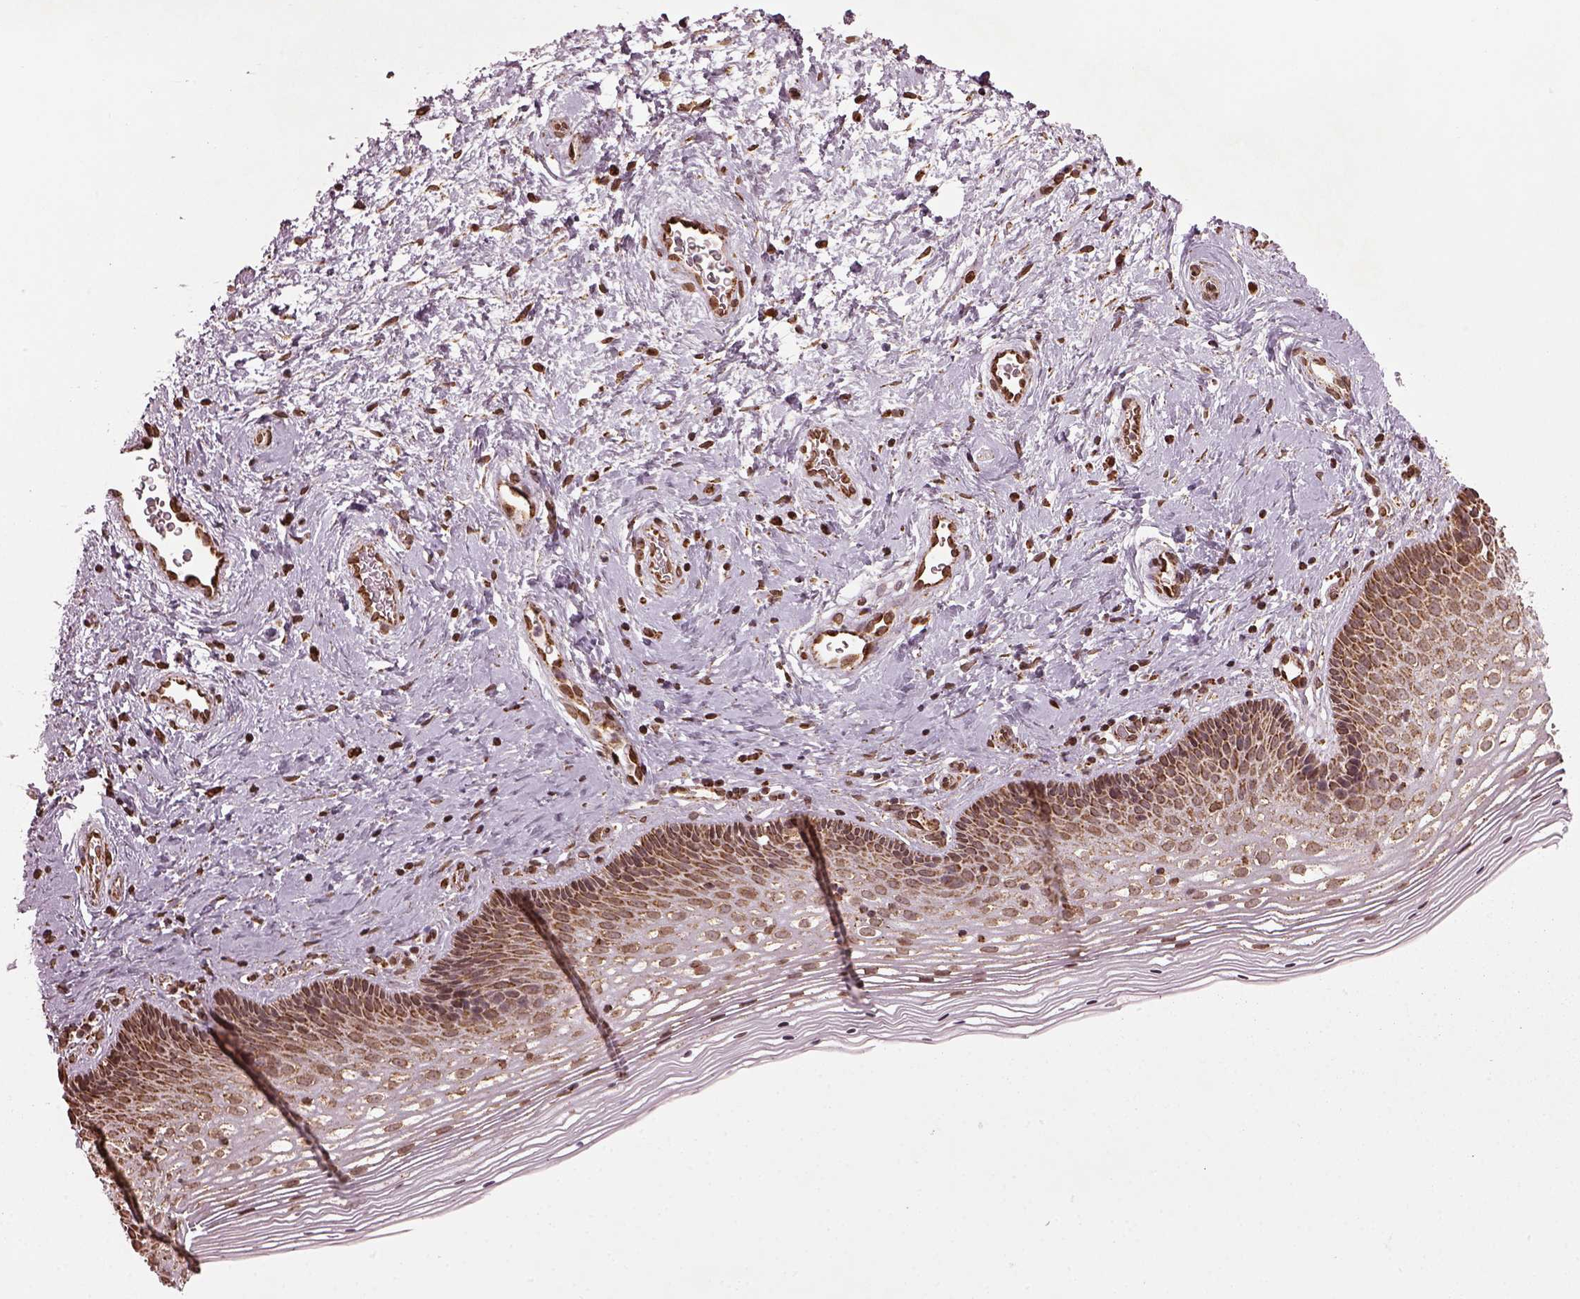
{"staining": {"intensity": "moderate", "quantity": "<25%", "location": "cytoplasmic/membranous"}, "tissue": "cervix", "cell_type": "Glandular cells", "image_type": "normal", "snomed": [{"axis": "morphology", "description": "Normal tissue, NOS"}, {"axis": "topography", "description": "Cervix"}], "caption": "A photomicrograph of cervix stained for a protein shows moderate cytoplasmic/membranous brown staining in glandular cells. The staining is performed using DAB brown chromogen to label protein expression. The nuclei are counter-stained blue using hematoxylin.", "gene": "ACOT2", "patient": {"sex": "female", "age": 34}}